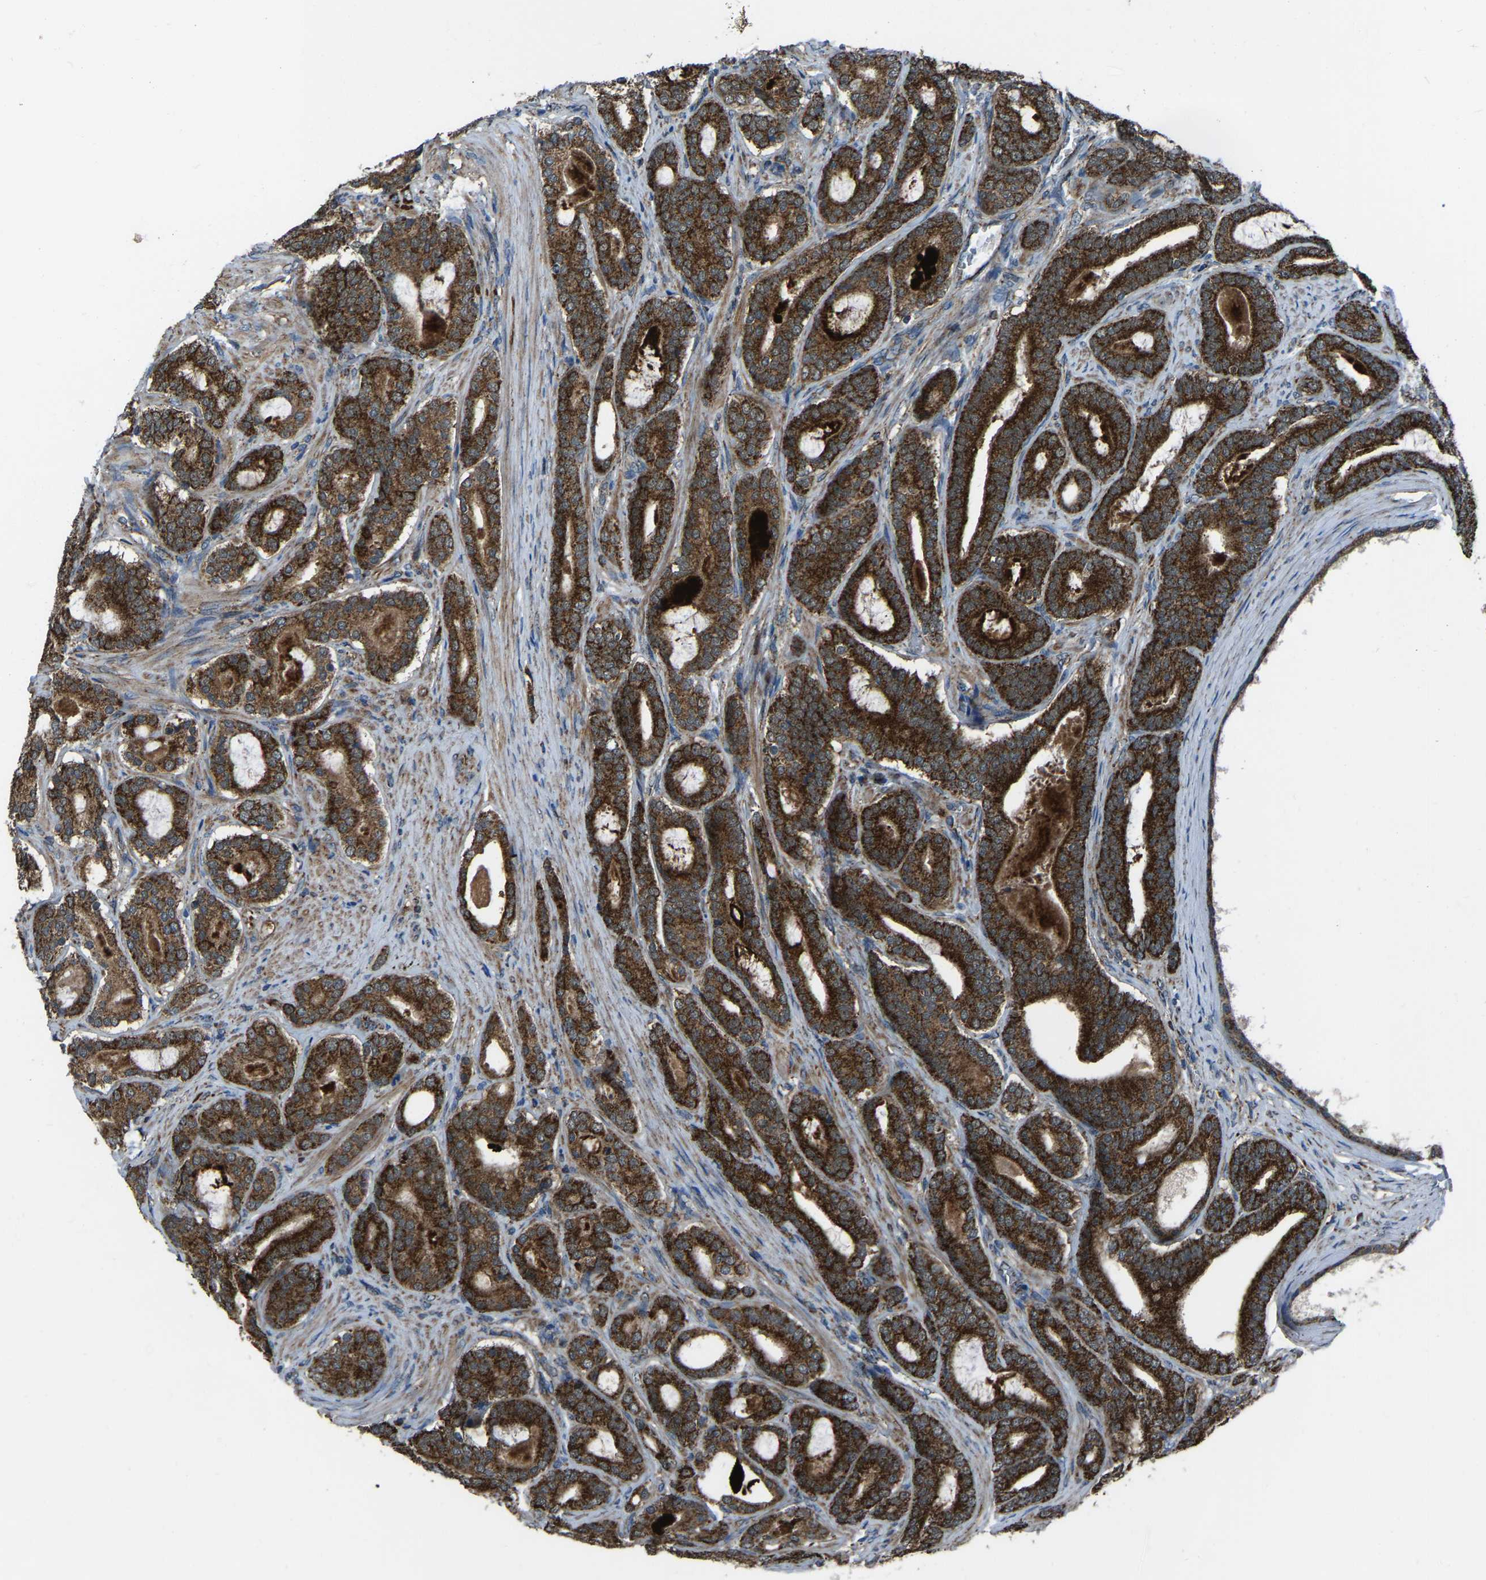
{"staining": {"intensity": "strong", "quantity": ">75%", "location": "cytoplasmic/membranous"}, "tissue": "prostate cancer", "cell_type": "Tumor cells", "image_type": "cancer", "snomed": [{"axis": "morphology", "description": "Adenocarcinoma, High grade"}, {"axis": "topography", "description": "Prostate"}], "caption": "Prostate cancer stained with a protein marker shows strong staining in tumor cells.", "gene": "AKR1A1", "patient": {"sex": "male", "age": 60}}